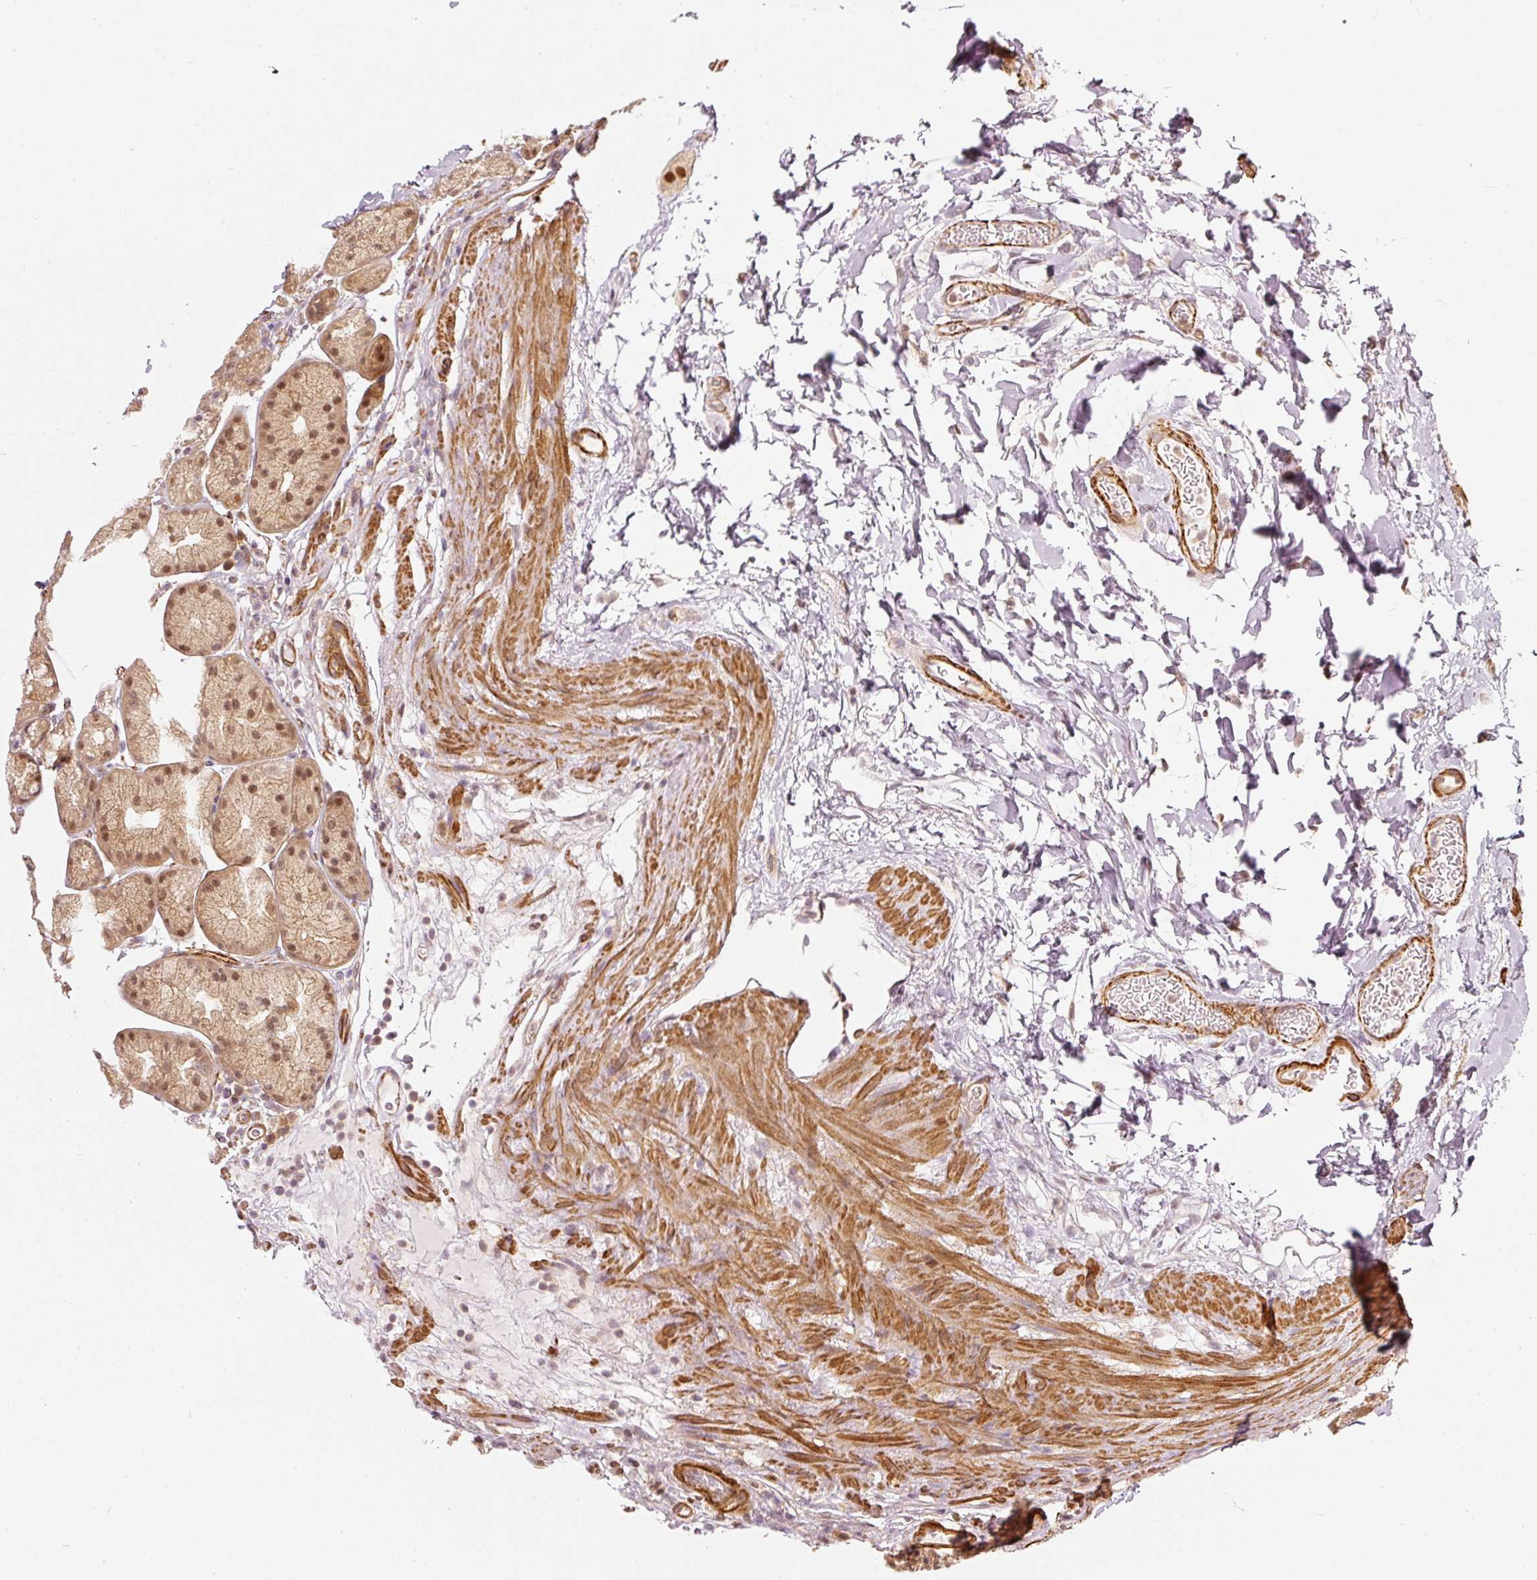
{"staining": {"intensity": "moderate", "quantity": ">75%", "location": "cytoplasmic/membranous,nuclear"}, "tissue": "stomach", "cell_type": "Glandular cells", "image_type": "normal", "snomed": [{"axis": "morphology", "description": "Normal tissue, NOS"}, {"axis": "topography", "description": "Stomach, lower"}], "caption": "This is a photomicrograph of immunohistochemistry (IHC) staining of unremarkable stomach, which shows moderate positivity in the cytoplasmic/membranous,nuclear of glandular cells.", "gene": "PSMD1", "patient": {"sex": "male", "age": 67}}